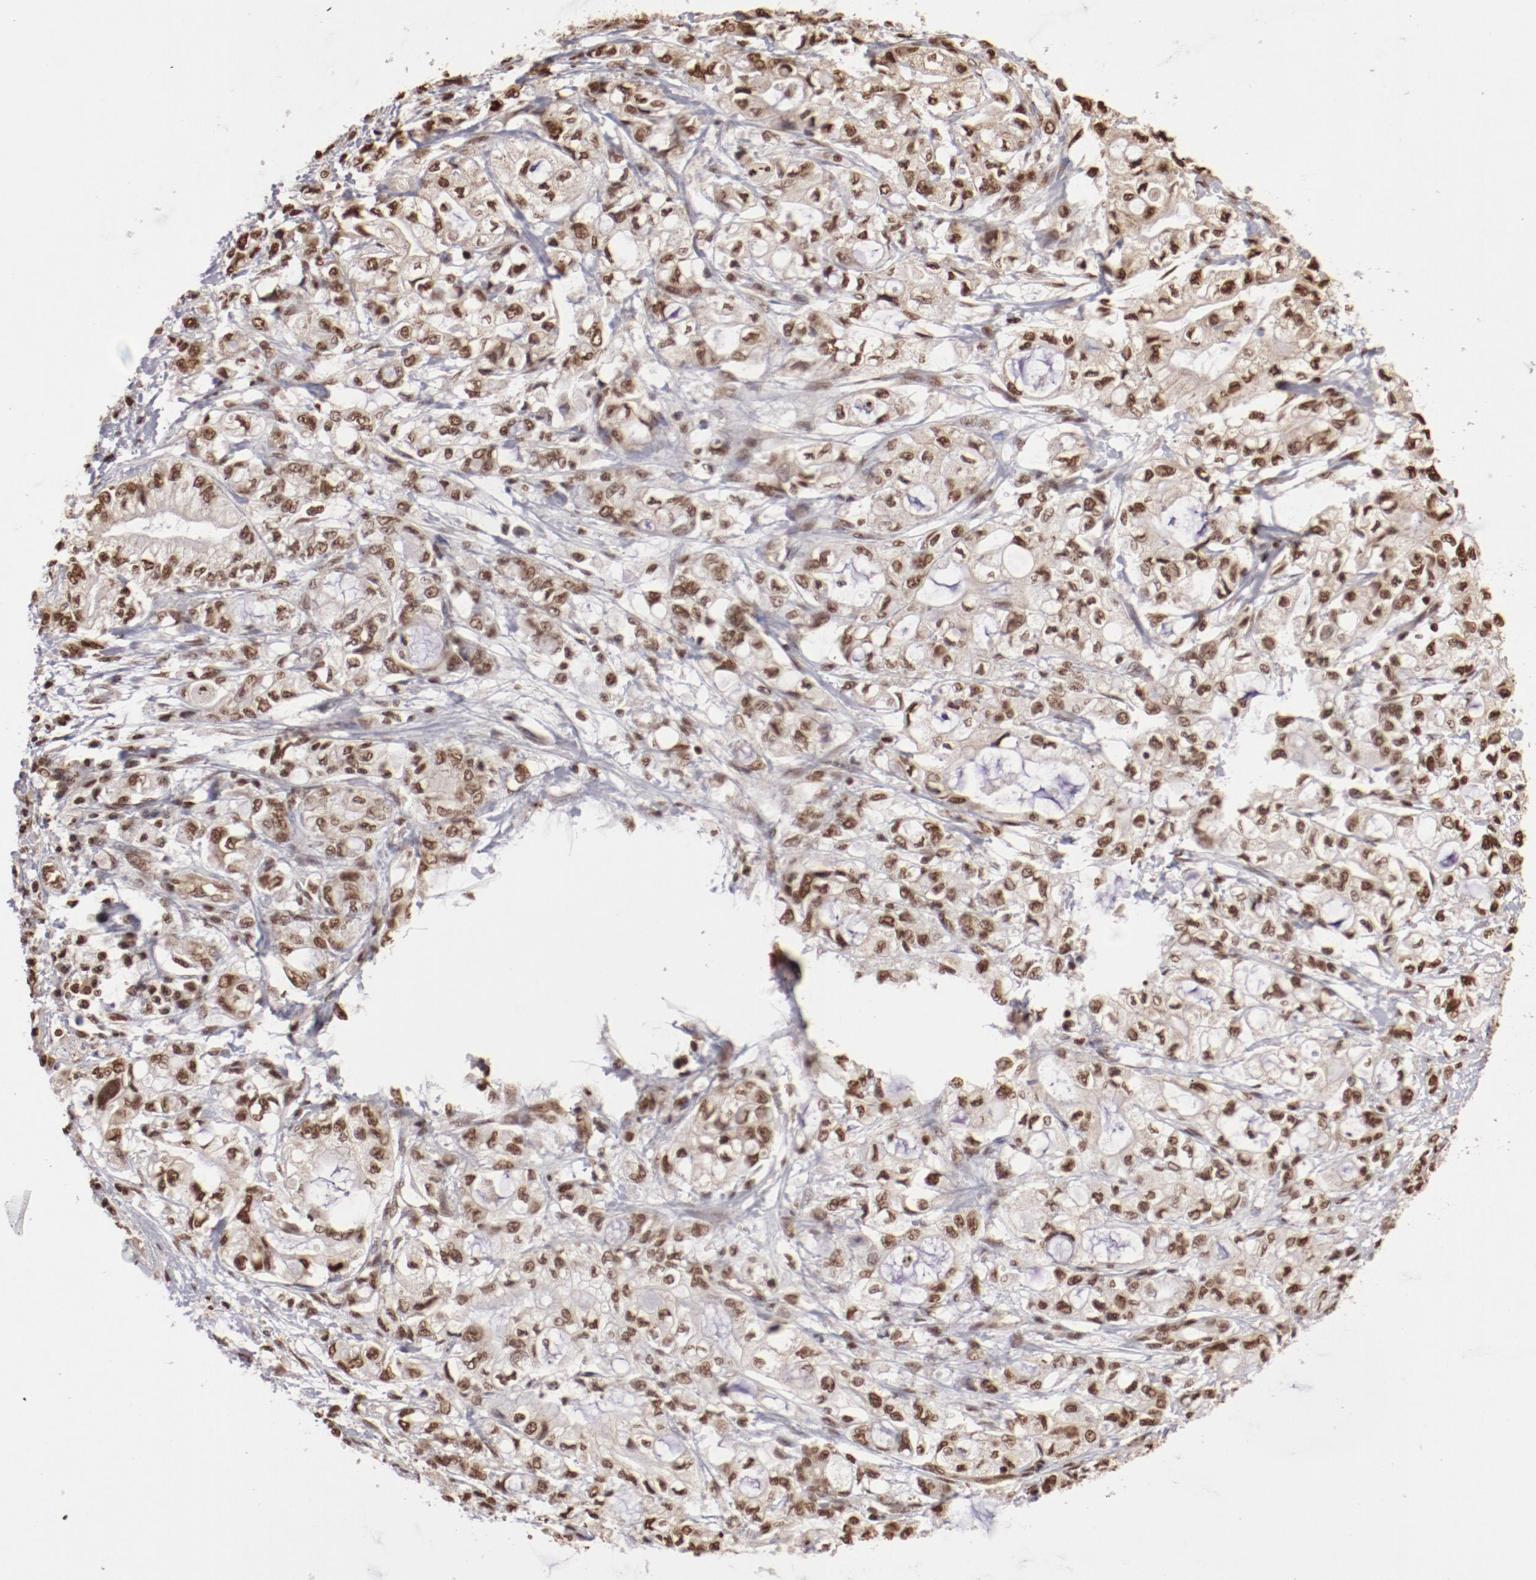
{"staining": {"intensity": "moderate", "quantity": ">75%", "location": "nuclear"}, "tissue": "pancreatic cancer", "cell_type": "Tumor cells", "image_type": "cancer", "snomed": [{"axis": "morphology", "description": "Adenocarcinoma, NOS"}, {"axis": "topography", "description": "Pancreas"}], "caption": "Immunohistochemistry (IHC) (DAB (3,3'-diaminobenzidine)) staining of pancreatic cancer reveals moderate nuclear protein positivity in about >75% of tumor cells.", "gene": "ABL2", "patient": {"sex": "male", "age": 79}}